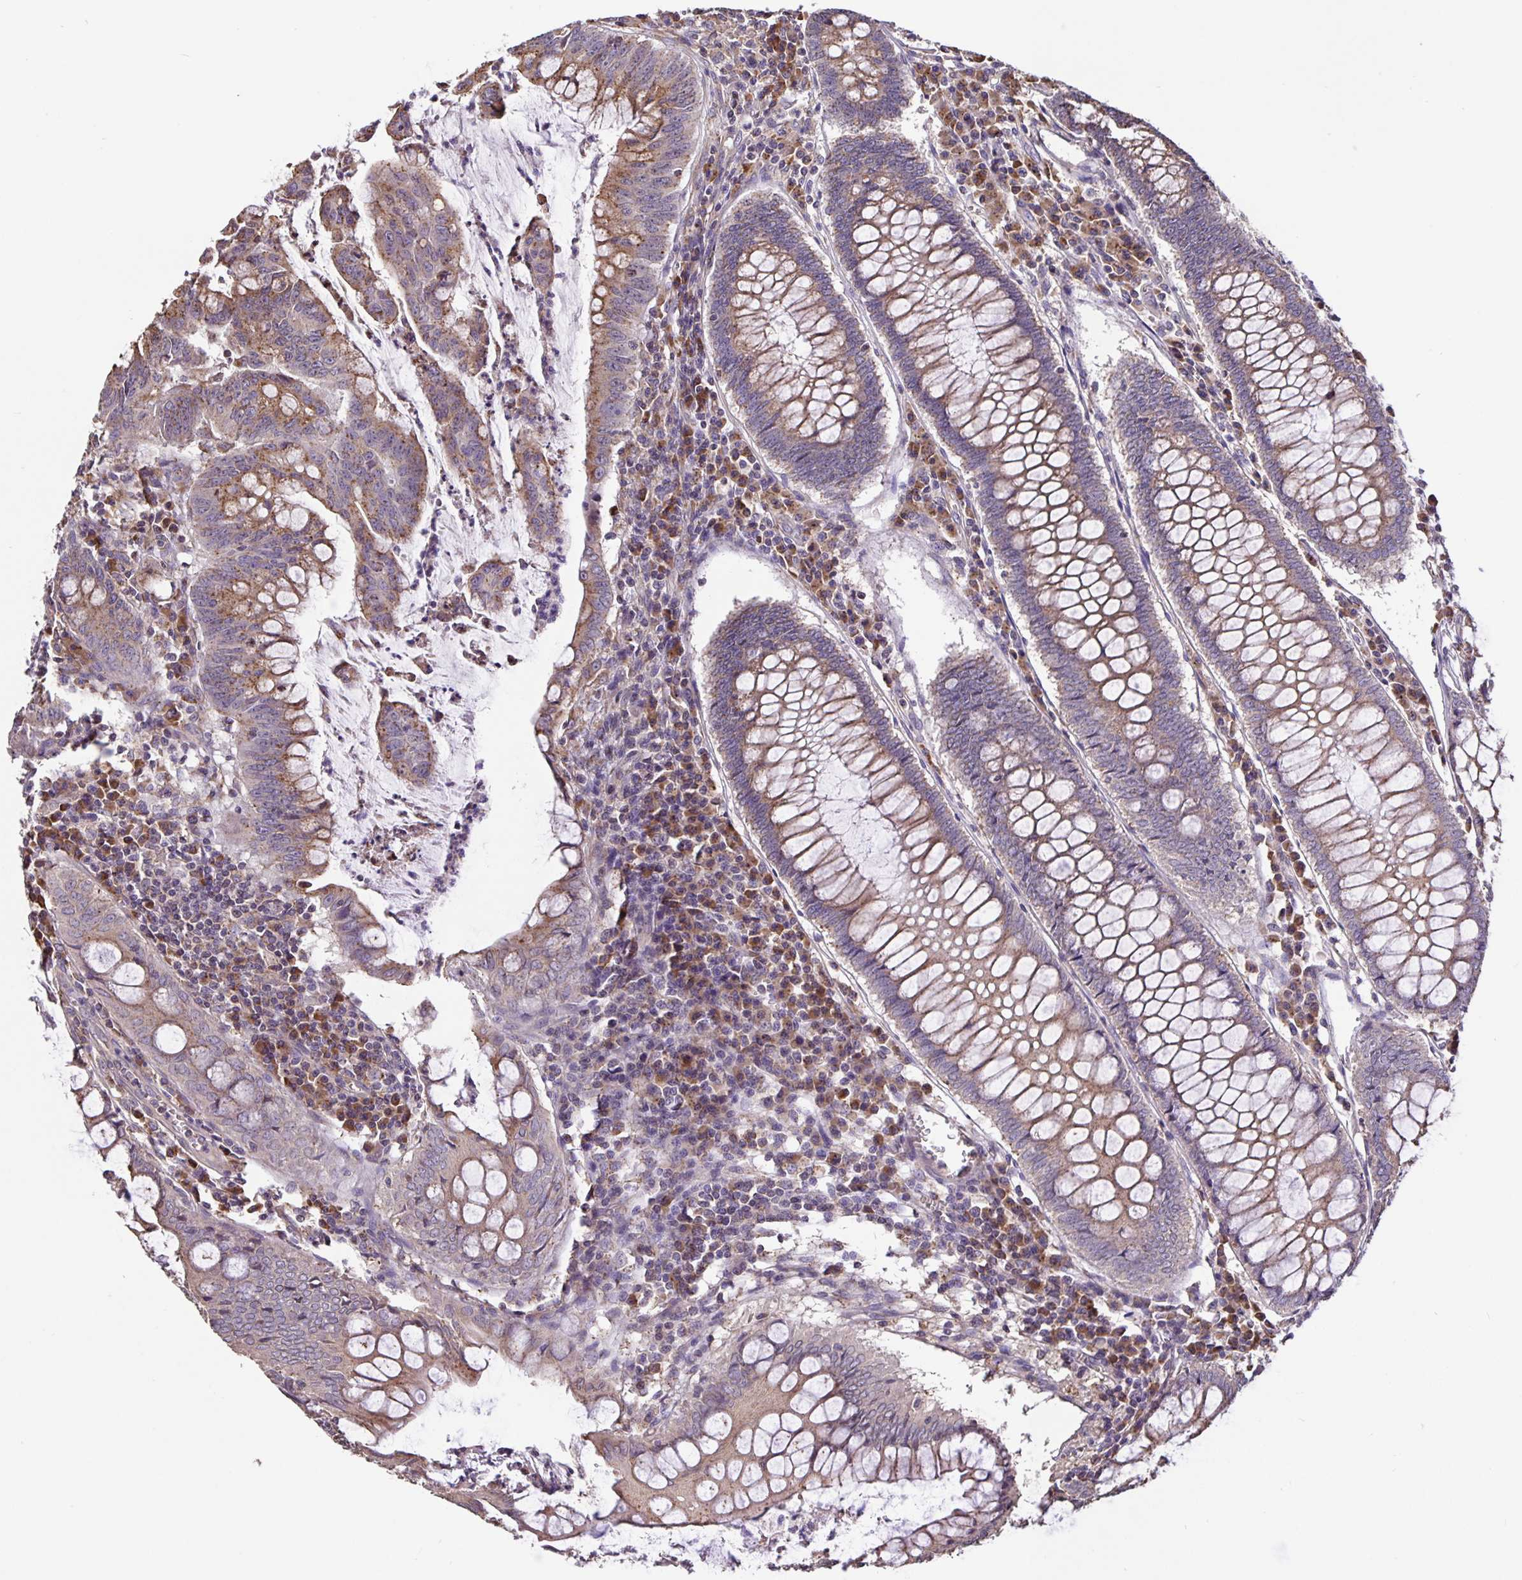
{"staining": {"intensity": "moderate", "quantity": ">75%", "location": "cytoplasmic/membranous"}, "tissue": "colorectal cancer", "cell_type": "Tumor cells", "image_type": "cancer", "snomed": [{"axis": "morphology", "description": "Adenocarcinoma, NOS"}, {"axis": "topography", "description": "Colon"}], "caption": "Tumor cells exhibit medium levels of moderate cytoplasmic/membranous positivity in about >75% of cells in colorectal adenocarcinoma.", "gene": "TMEM71", "patient": {"sex": "male", "age": 62}}